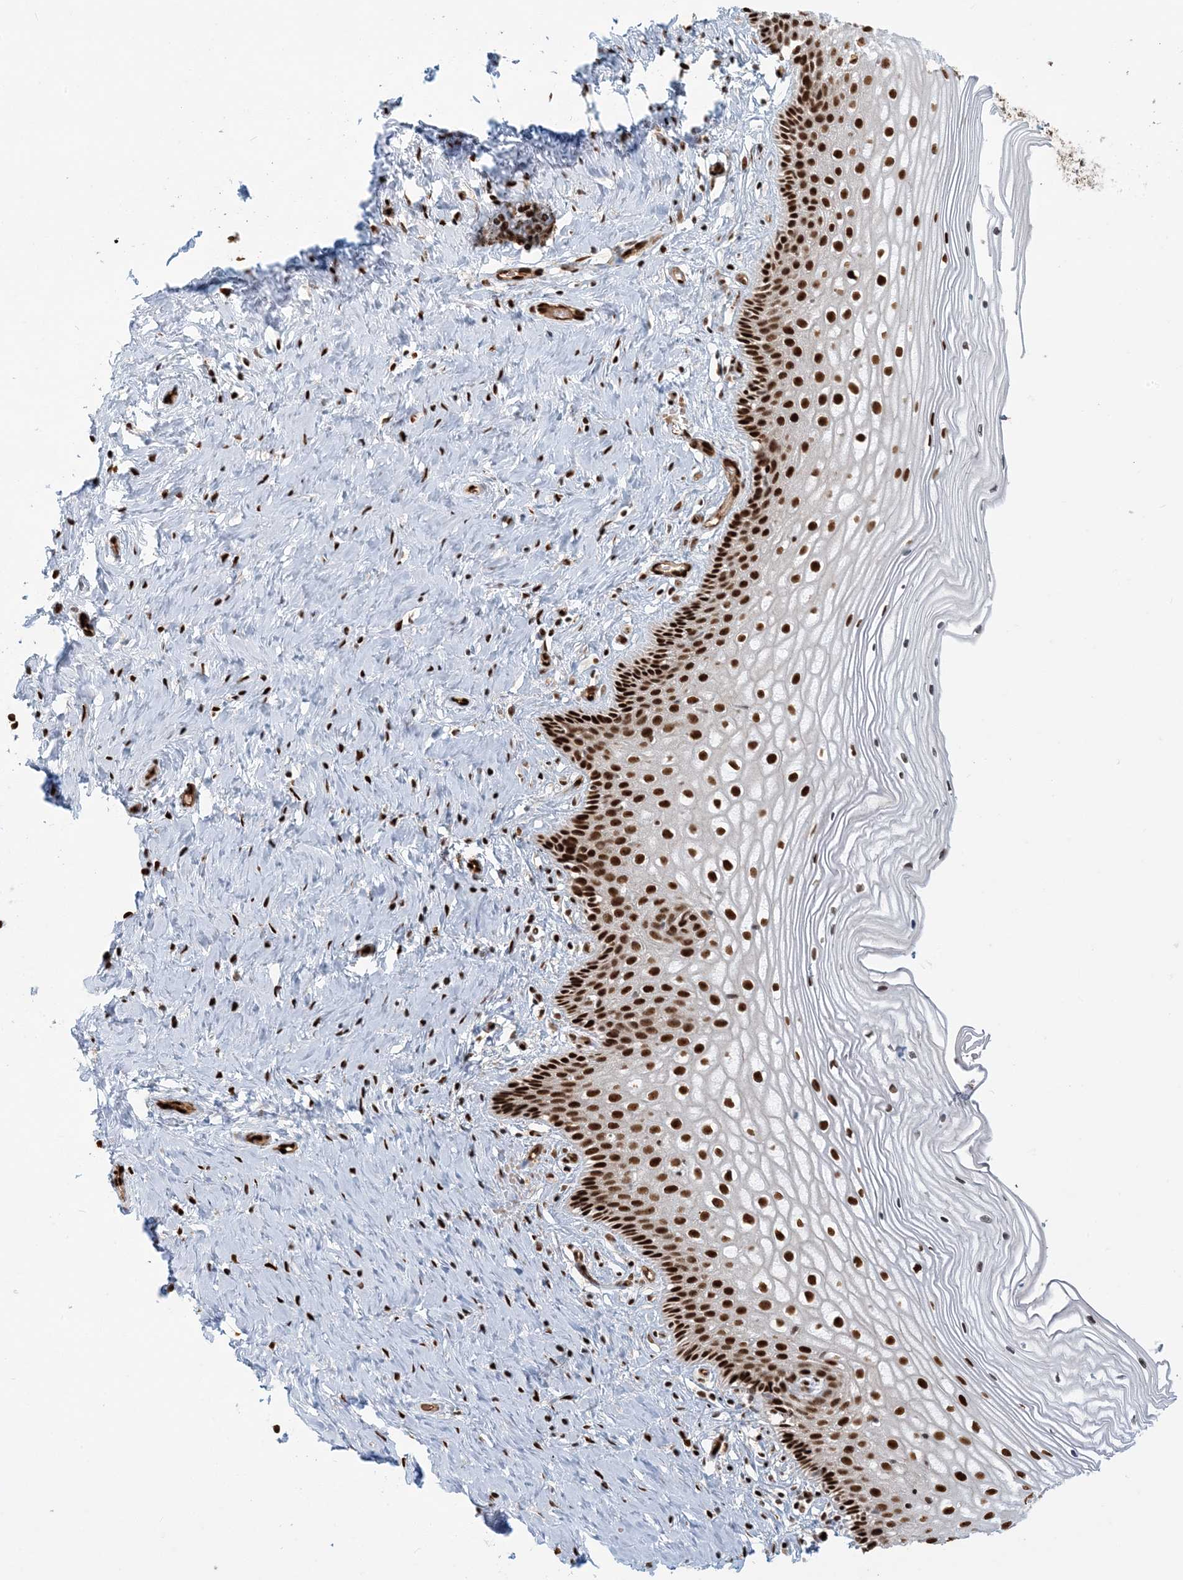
{"staining": {"intensity": "strong", "quantity": ">75%", "location": "nuclear"}, "tissue": "cervix", "cell_type": "Glandular cells", "image_type": "normal", "snomed": [{"axis": "morphology", "description": "Normal tissue, NOS"}, {"axis": "topography", "description": "Cervix"}], "caption": "Human cervix stained with a protein marker reveals strong staining in glandular cells.", "gene": "CKS1B", "patient": {"sex": "female", "age": 33}}